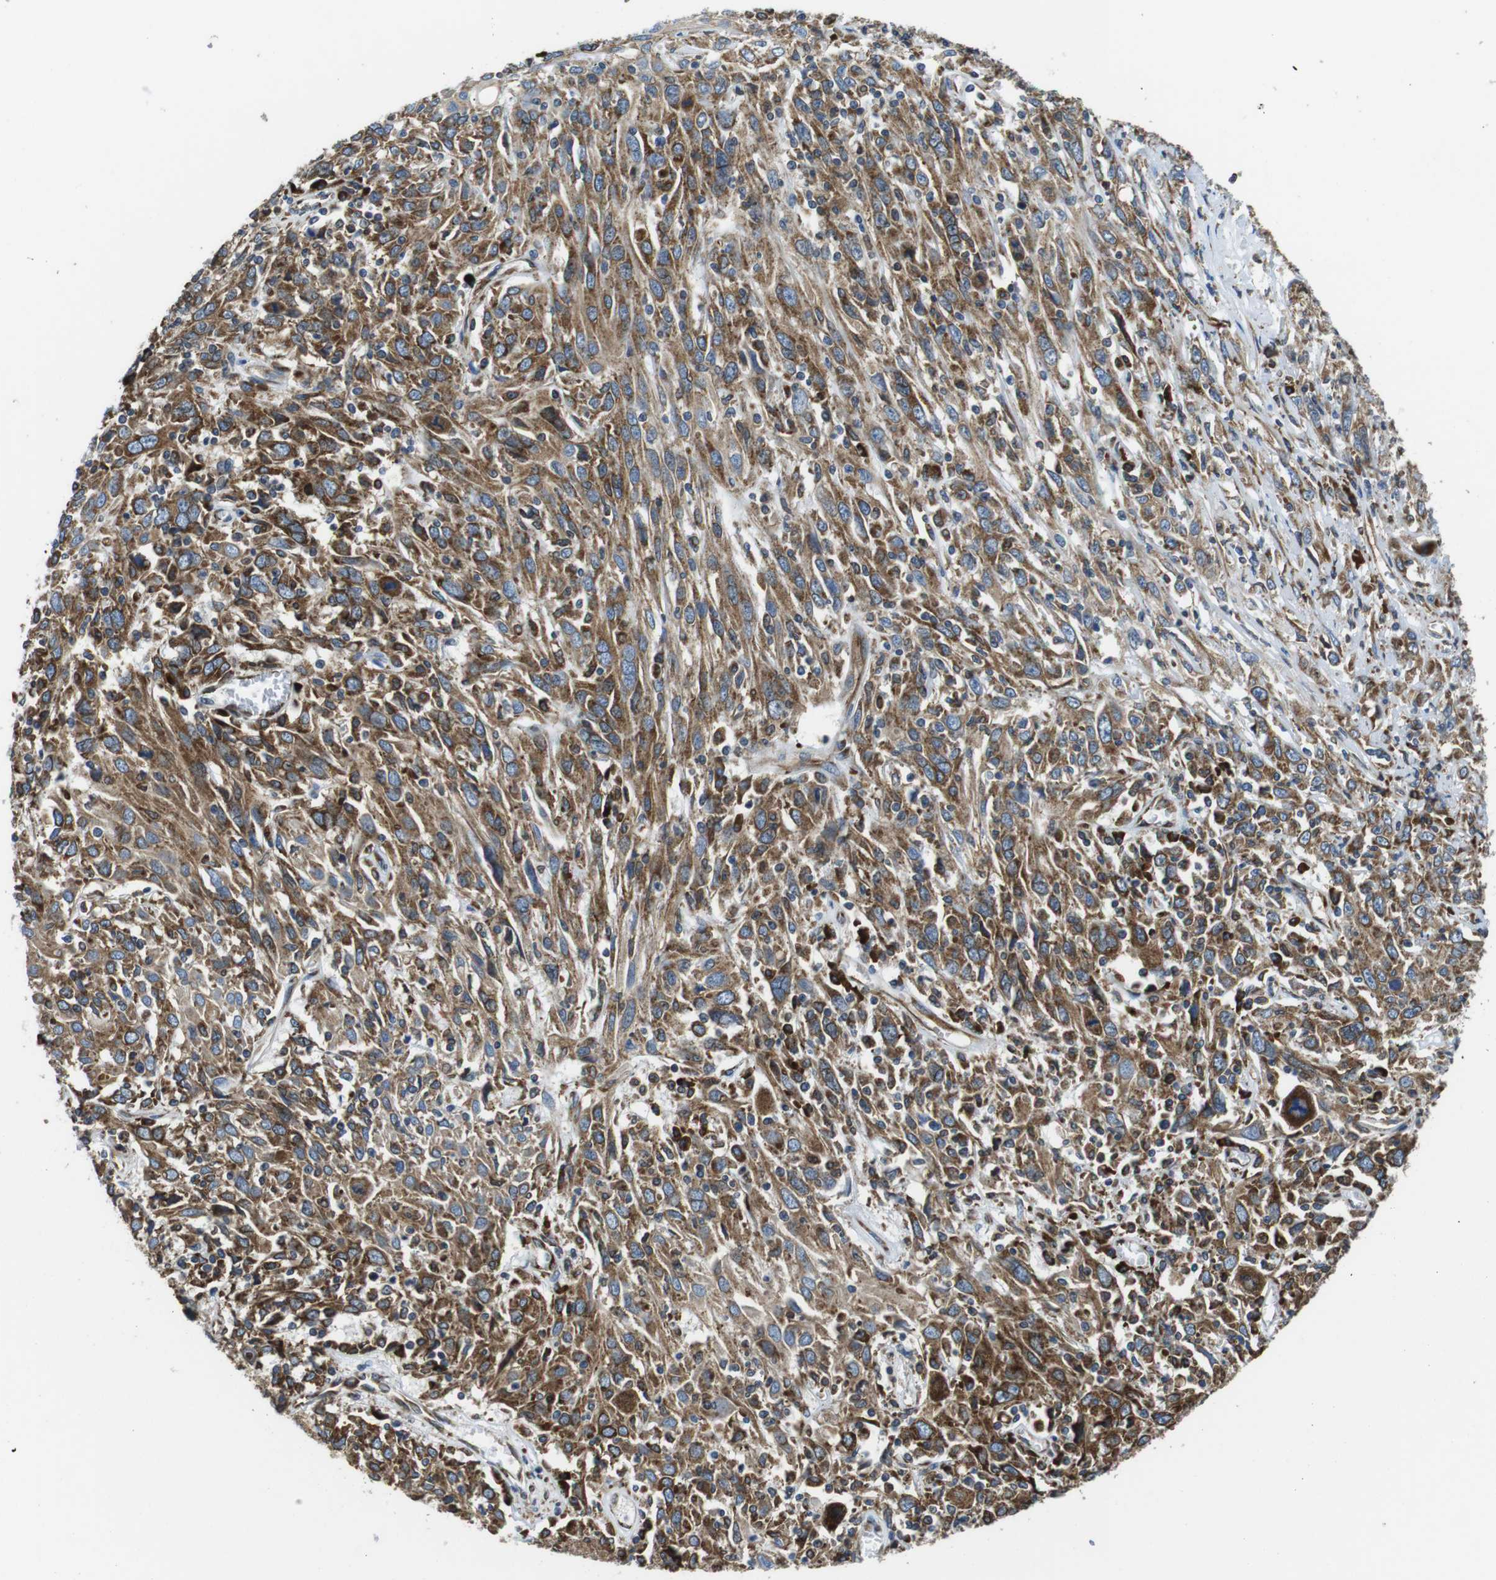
{"staining": {"intensity": "moderate", "quantity": ">75%", "location": "cytoplasmic/membranous"}, "tissue": "cervical cancer", "cell_type": "Tumor cells", "image_type": "cancer", "snomed": [{"axis": "morphology", "description": "Squamous cell carcinoma, NOS"}, {"axis": "topography", "description": "Cervix"}], "caption": "This histopathology image exhibits immunohistochemistry (IHC) staining of squamous cell carcinoma (cervical), with medium moderate cytoplasmic/membranous positivity in about >75% of tumor cells.", "gene": "UGGT1", "patient": {"sex": "female", "age": 46}}